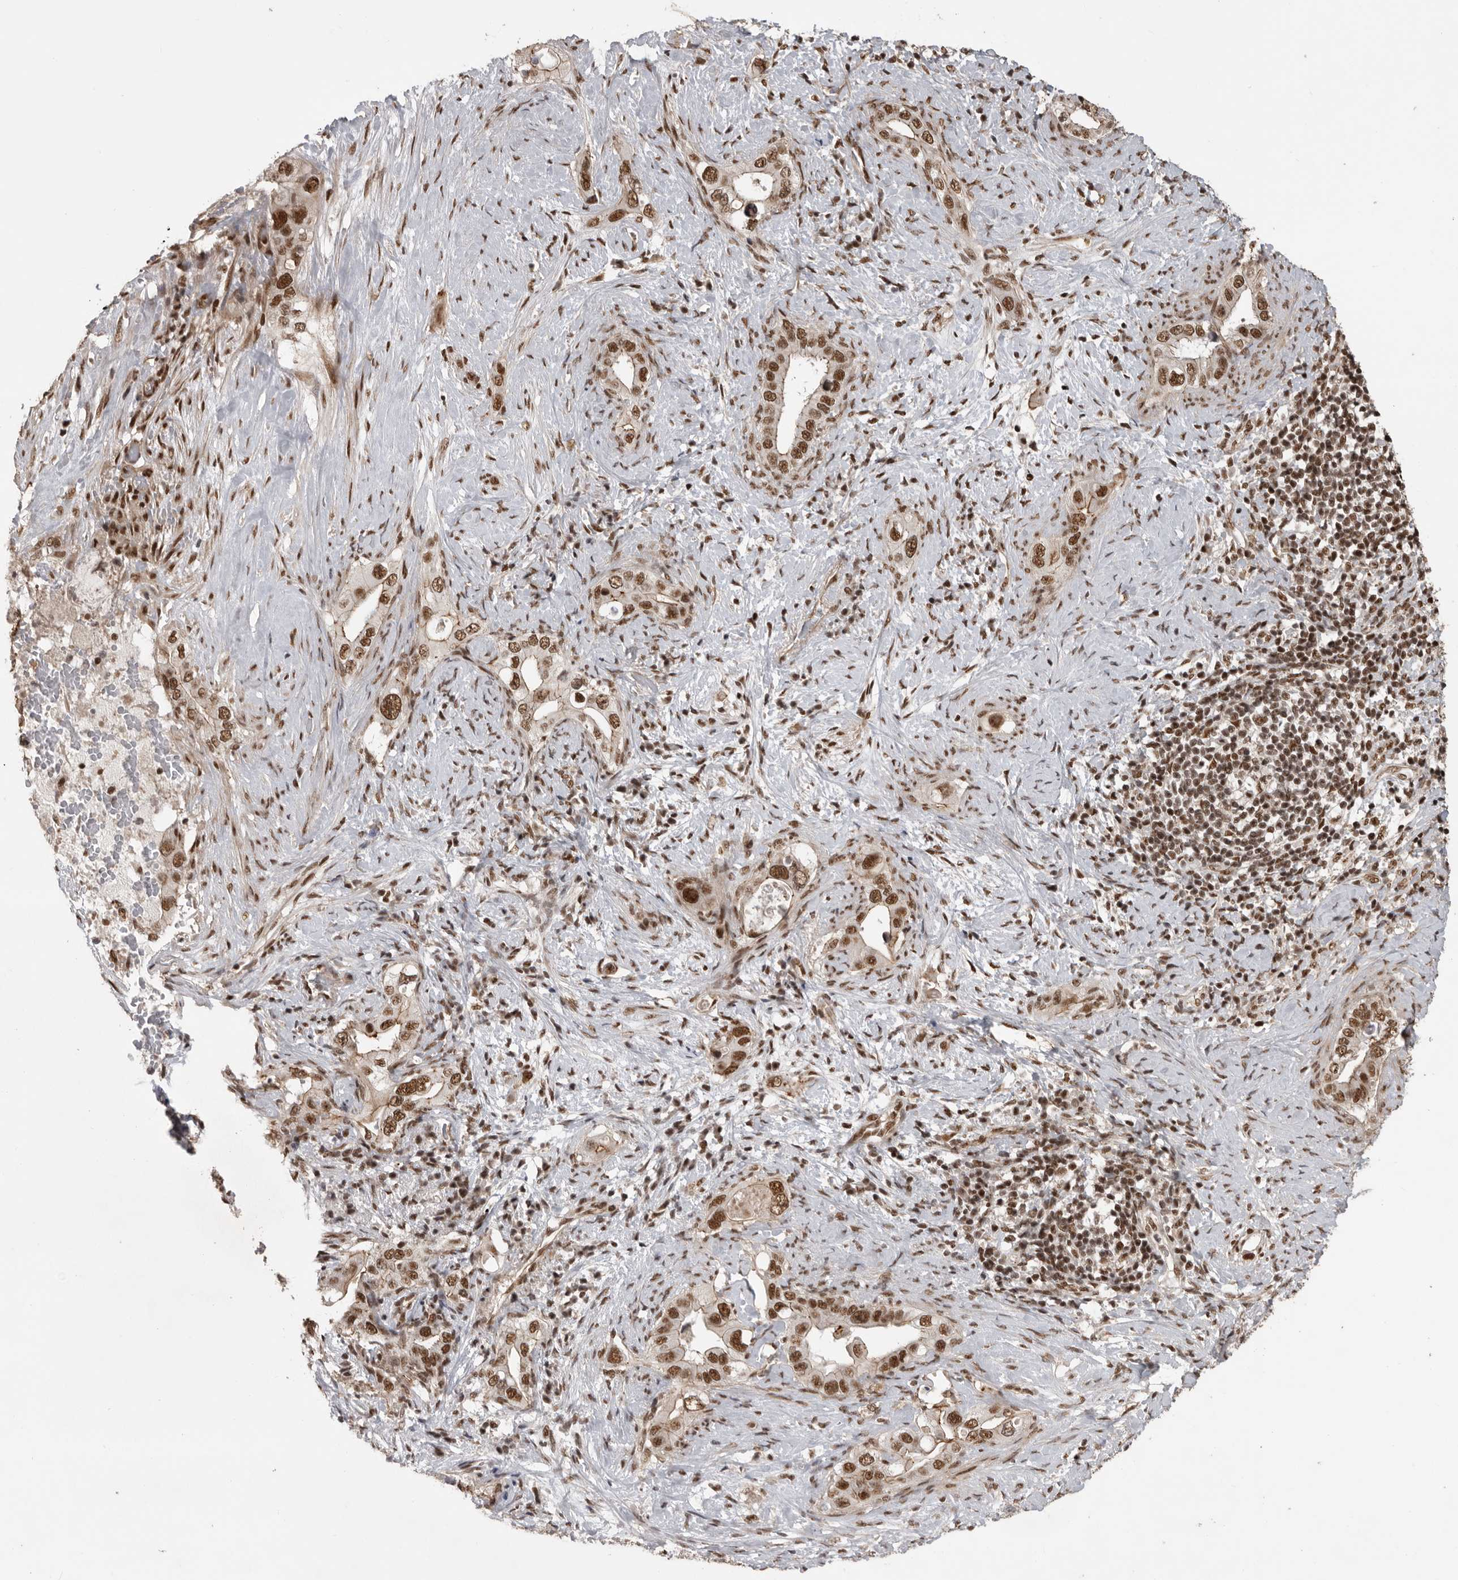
{"staining": {"intensity": "strong", "quantity": ">75%", "location": "nuclear"}, "tissue": "pancreatic cancer", "cell_type": "Tumor cells", "image_type": "cancer", "snomed": [{"axis": "morphology", "description": "Inflammation, NOS"}, {"axis": "morphology", "description": "Adenocarcinoma, NOS"}, {"axis": "topography", "description": "Pancreas"}], "caption": "Adenocarcinoma (pancreatic) tissue displays strong nuclear positivity in approximately >75% of tumor cells, visualized by immunohistochemistry. (DAB IHC, brown staining for protein, blue staining for nuclei).", "gene": "CBLL1", "patient": {"sex": "female", "age": 56}}